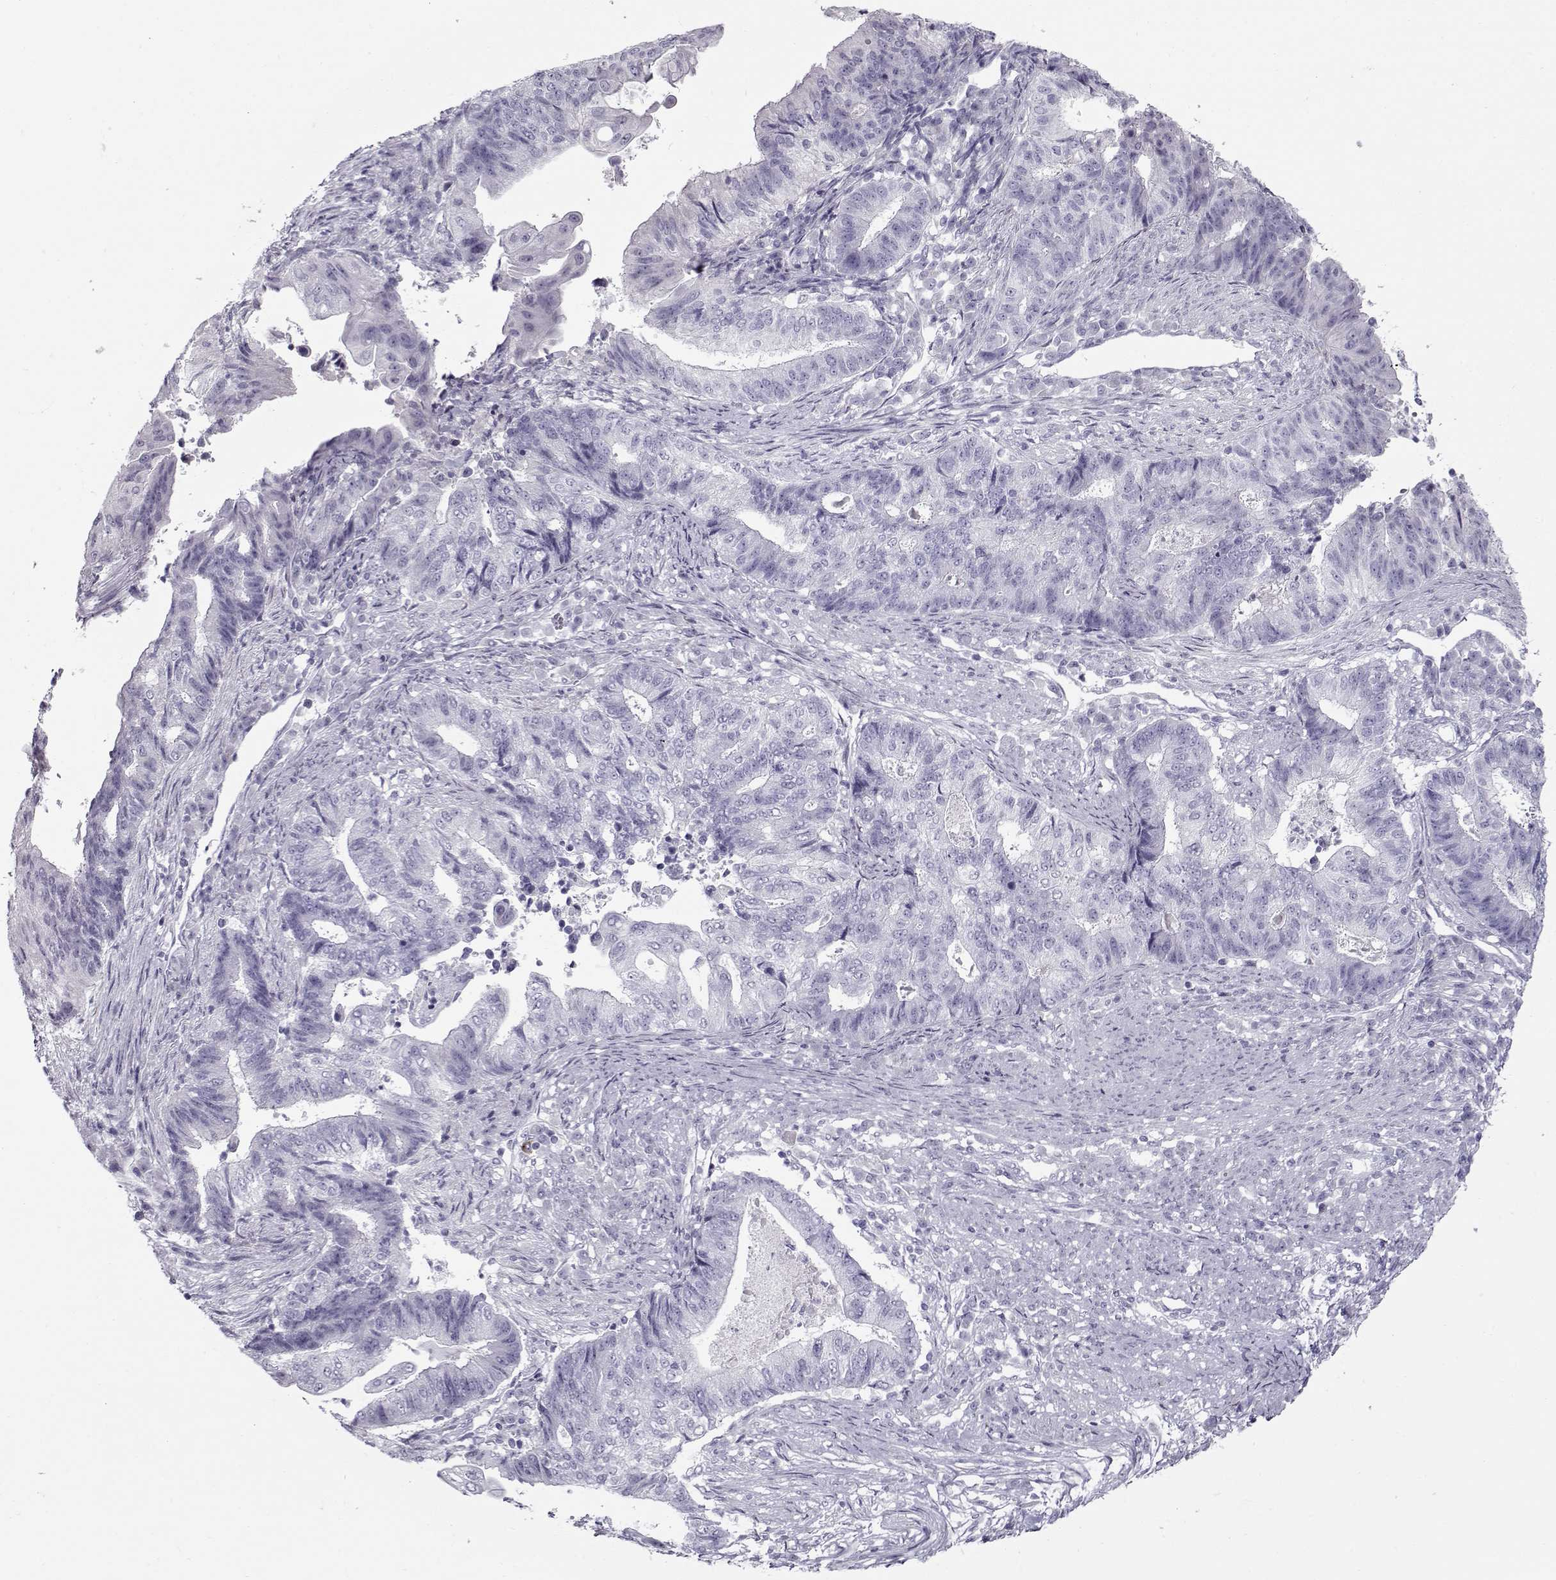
{"staining": {"intensity": "negative", "quantity": "none", "location": "none"}, "tissue": "endometrial cancer", "cell_type": "Tumor cells", "image_type": "cancer", "snomed": [{"axis": "morphology", "description": "Adenocarcinoma, NOS"}, {"axis": "topography", "description": "Uterus"}, {"axis": "topography", "description": "Endometrium"}], "caption": "This is a micrograph of immunohistochemistry (IHC) staining of endometrial cancer, which shows no expression in tumor cells.", "gene": "GAGE2A", "patient": {"sex": "female", "age": 54}}